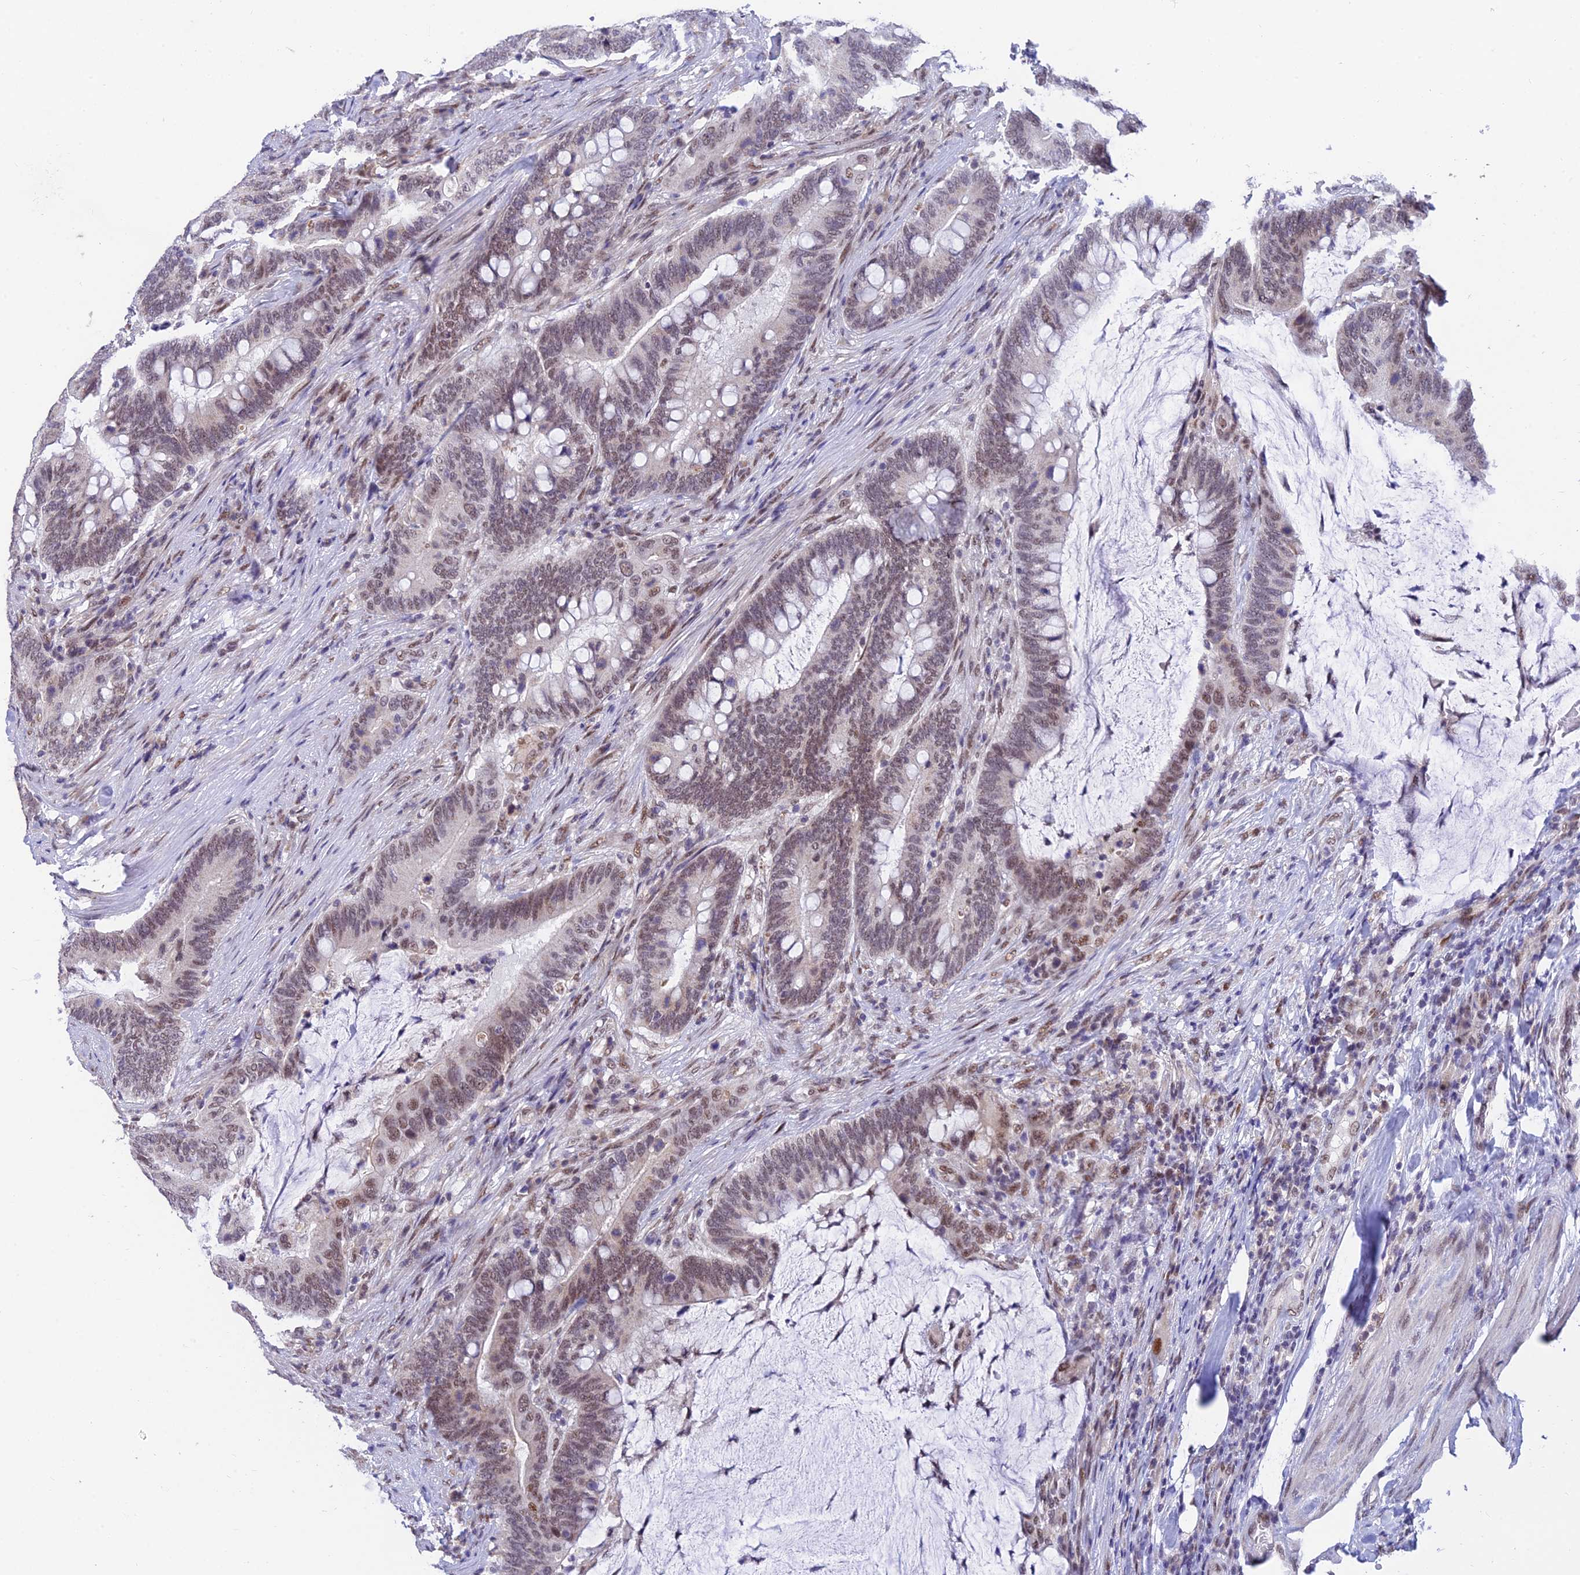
{"staining": {"intensity": "moderate", "quantity": ">75%", "location": "nuclear"}, "tissue": "colorectal cancer", "cell_type": "Tumor cells", "image_type": "cancer", "snomed": [{"axis": "morphology", "description": "Adenocarcinoma, NOS"}, {"axis": "topography", "description": "Colon"}], "caption": "DAB immunohistochemical staining of human colorectal cancer reveals moderate nuclear protein positivity in about >75% of tumor cells.", "gene": "C2orf49", "patient": {"sex": "female", "age": 66}}